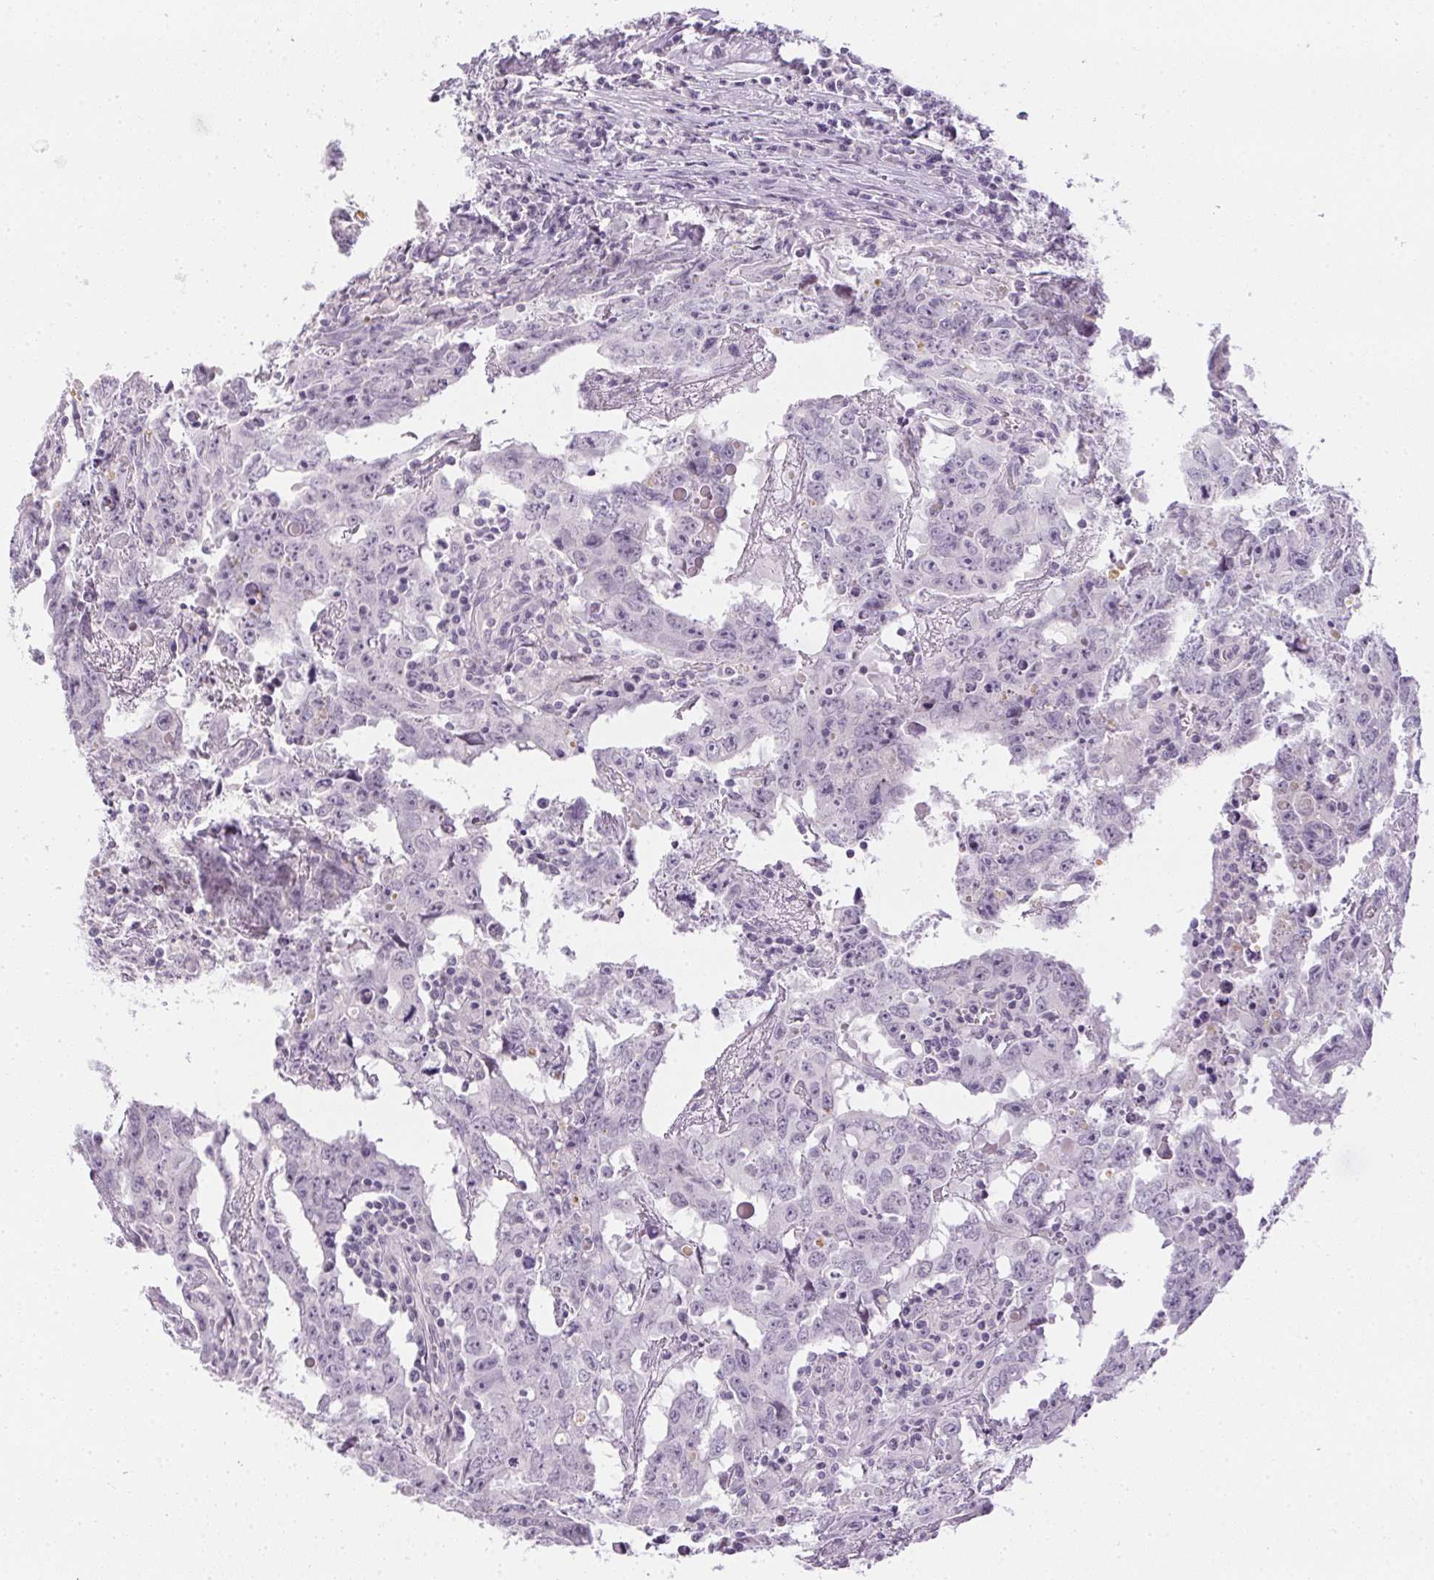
{"staining": {"intensity": "negative", "quantity": "none", "location": "none"}, "tissue": "testis cancer", "cell_type": "Tumor cells", "image_type": "cancer", "snomed": [{"axis": "morphology", "description": "Carcinoma, Embryonal, NOS"}, {"axis": "topography", "description": "Testis"}], "caption": "Immunohistochemistry (IHC) photomicrograph of embryonal carcinoma (testis) stained for a protein (brown), which reveals no staining in tumor cells.", "gene": "GSDMC", "patient": {"sex": "male", "age": 22}}